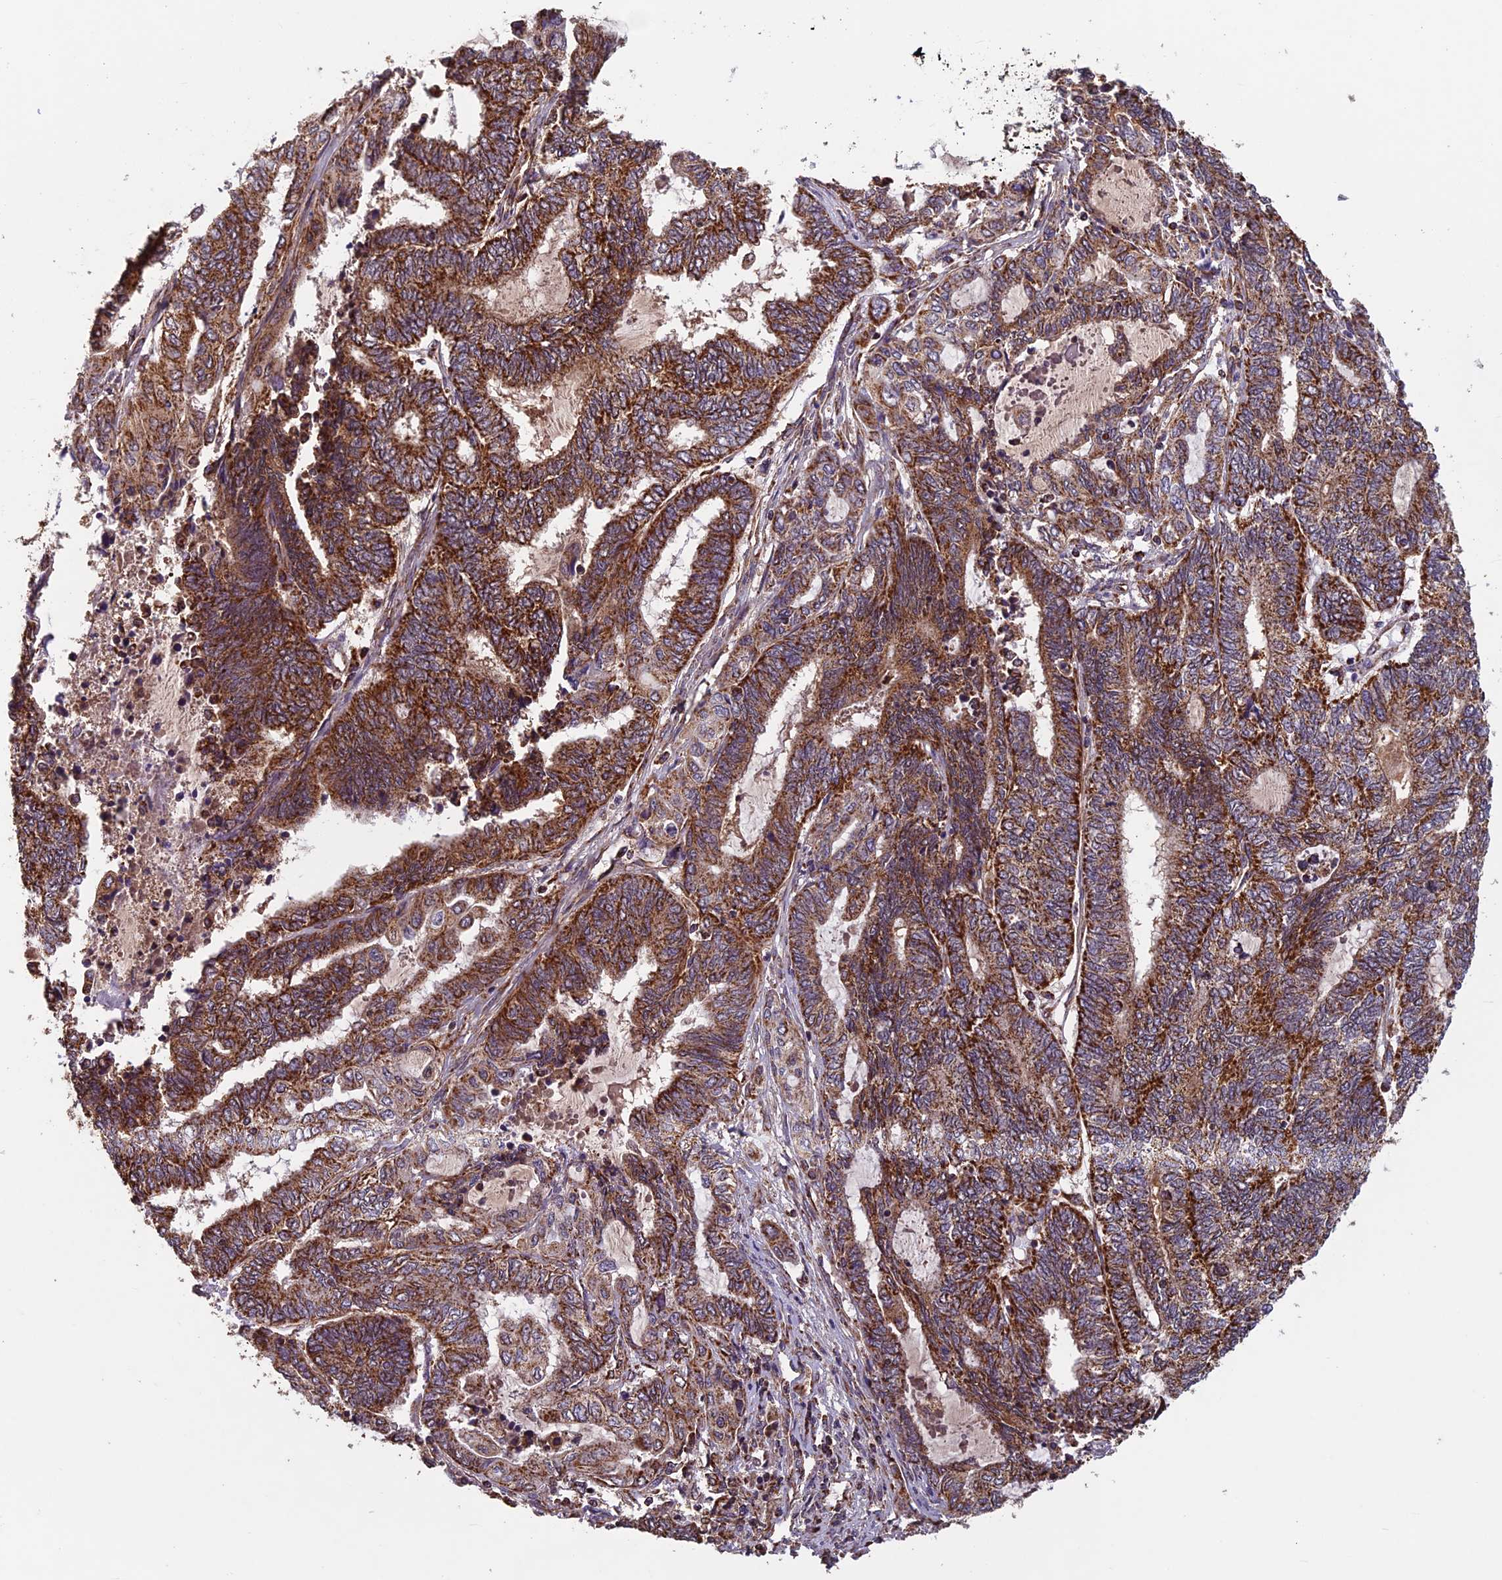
{"staining": {"intensity": "strong", "quantity": ">75%", "location": "cytoplasmic/membranous"}, "tissue": "endometrial cancer", "cell_type": "Tumor cells", "image_type": "cancer", "snomed": [{"axis": "morphology", "description": "Adenocarcinoma, NOS"}, {"axis": "topography", "description": "Uterus"}, {"axis": "topography", "description": "Endometrium"}], "caption": "Human endometrial cancer stained for a protein (brown) shows strong cytoplasmic/membranous positive expression in approximately >75% of tumor cells.", "gene": "CCDC15", "patient": {"sex": "female", "age": 70}}